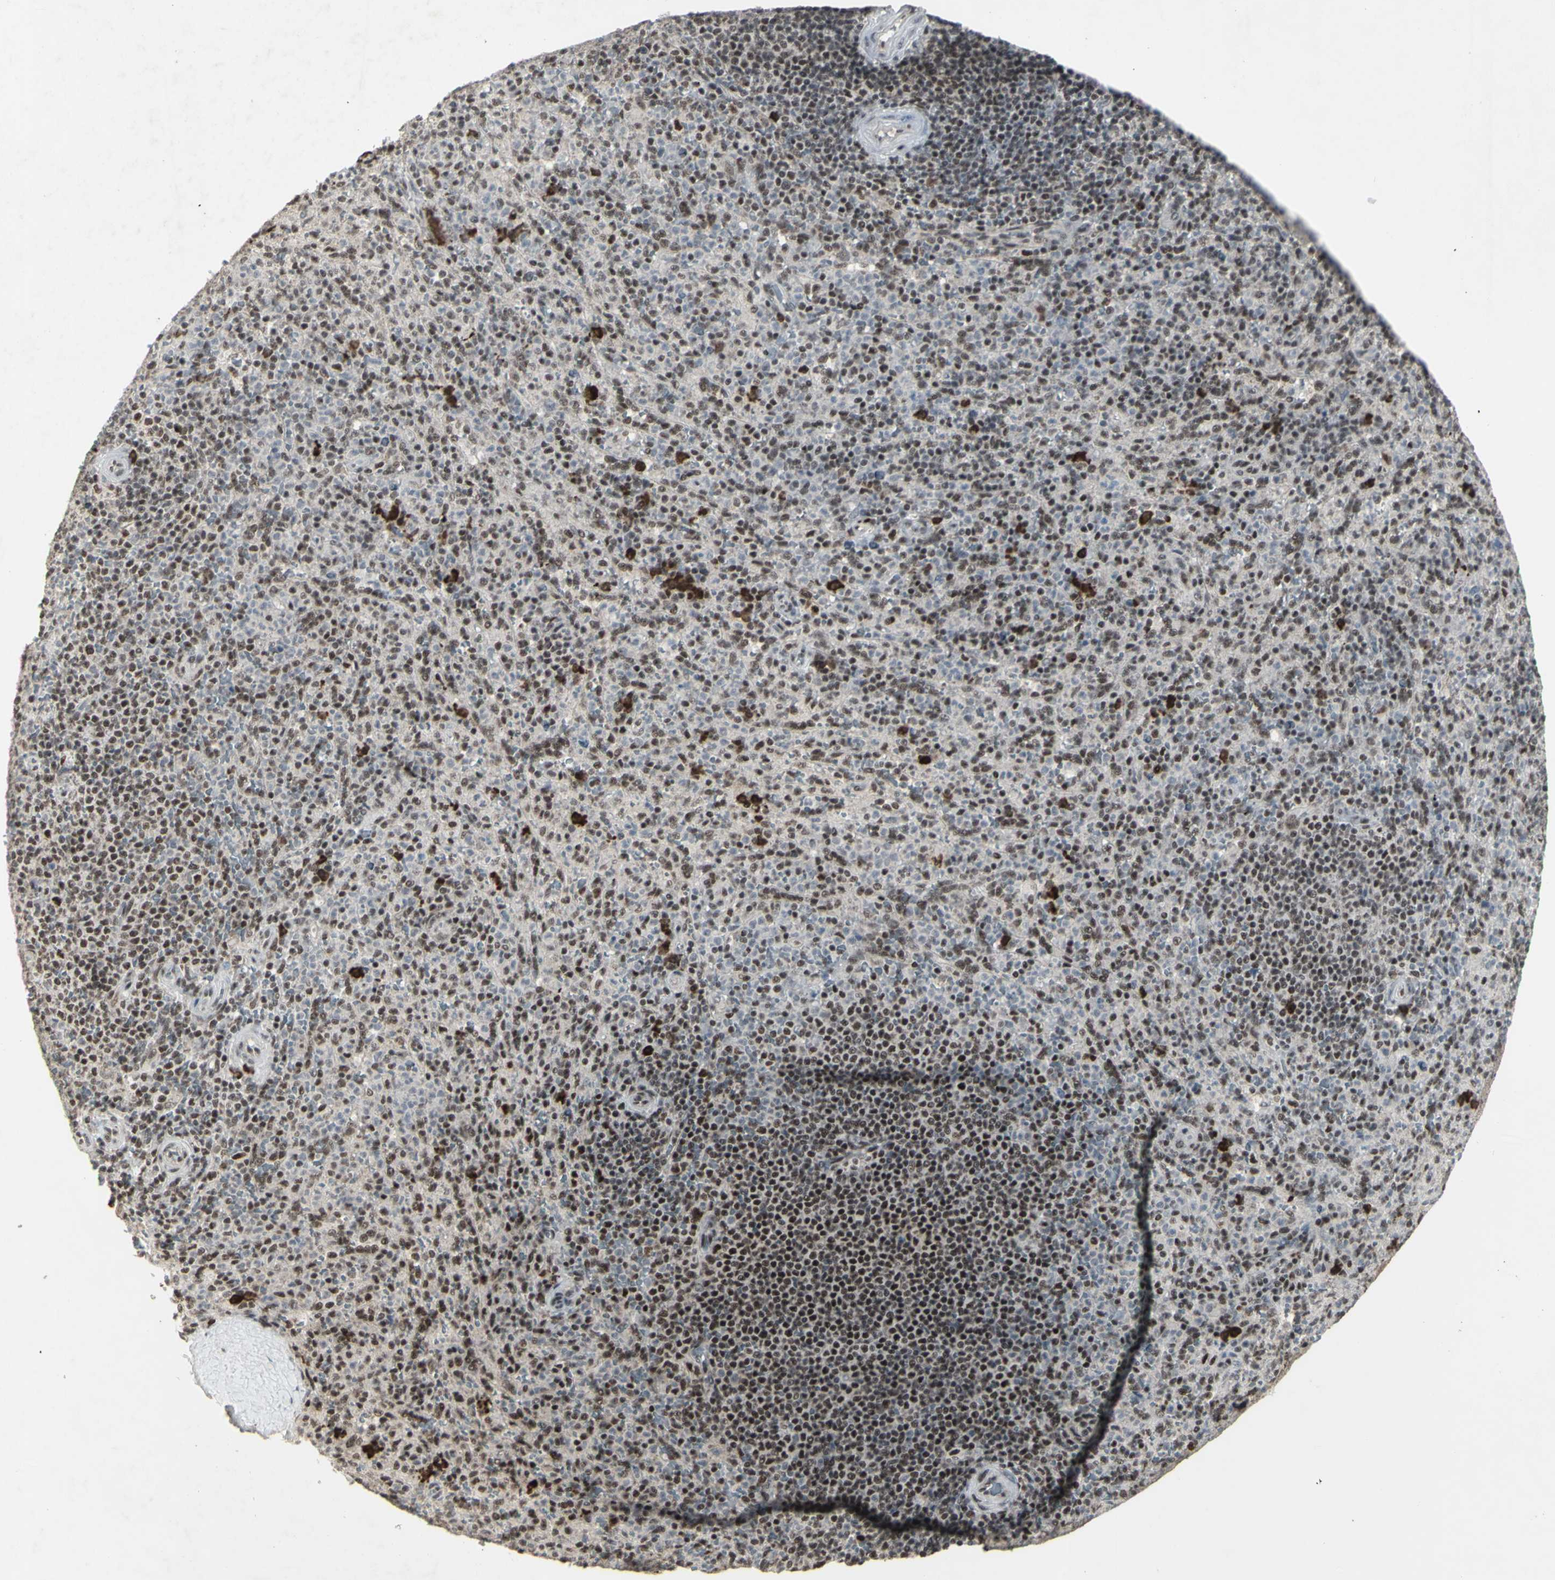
{"staining": {"intensity": "moderate", "quantity": "25%-75%", "location": "nuclear"}, "tissue": "spleen", "cell_type": "Cells in red pulp", "image_type": "normal", "snomed": [{"axis": "morphology", "description": "Normal tissue, NOS"}, {"axis": "topography", "description": "Spleen"}], "caption": "Human spleen stained with a brown dye exhibits moderate nuclear positive expression in about 25%-75% of cells in red pulp.", "gene": "CCNT1", "patient": {"sex": "male", "age": 36}}